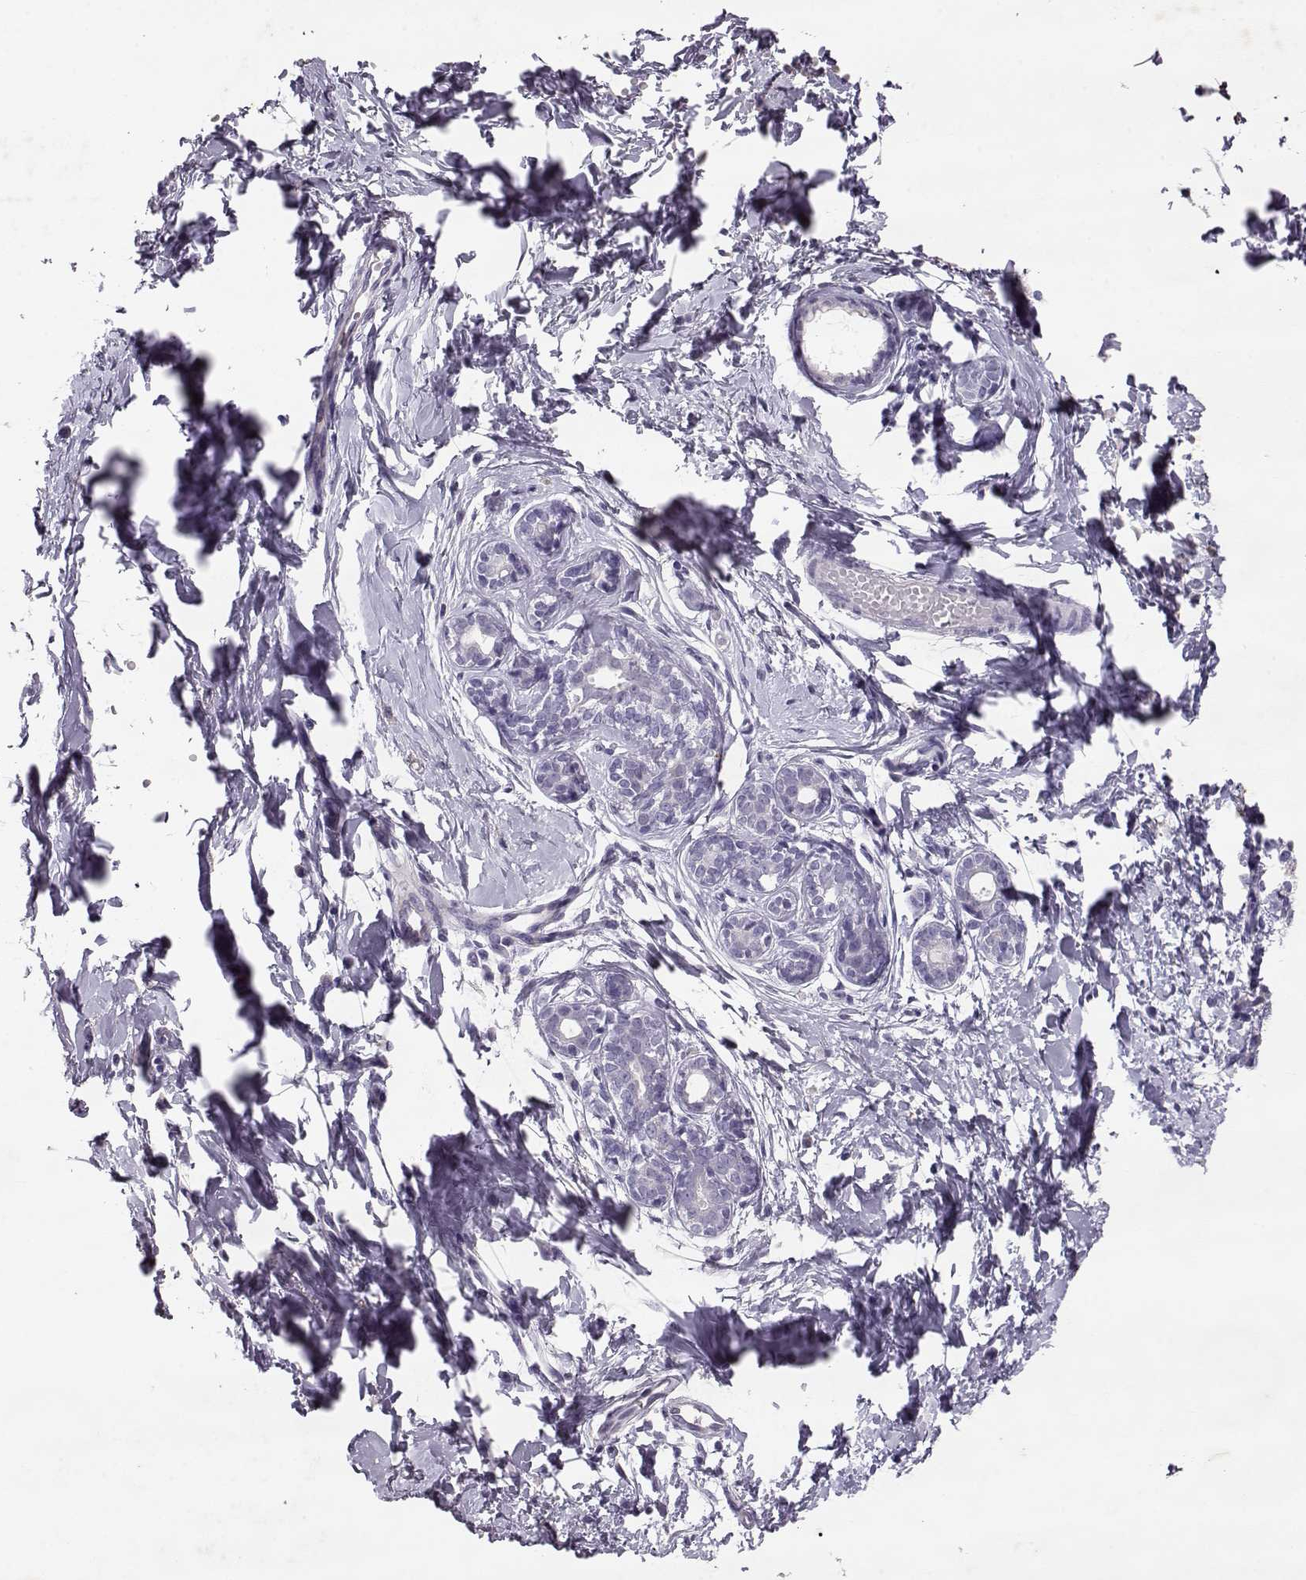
{"staining": {"intensity": "negative", "quantity": "none", "location": "none"}, "tissue": "breast", "cell_type": "Adipocytes", "image_type": "normal", "snomed": [{"axis": "morphology", "description": "Normal tissue, NOS"}, {"axis": "topography", "description": "Breast"}], "caption": "The image exhibits no staining of adipocytes in unremarkable breast.", "gene": "RD3", "patient": {"sex": "female", "age": 37}}